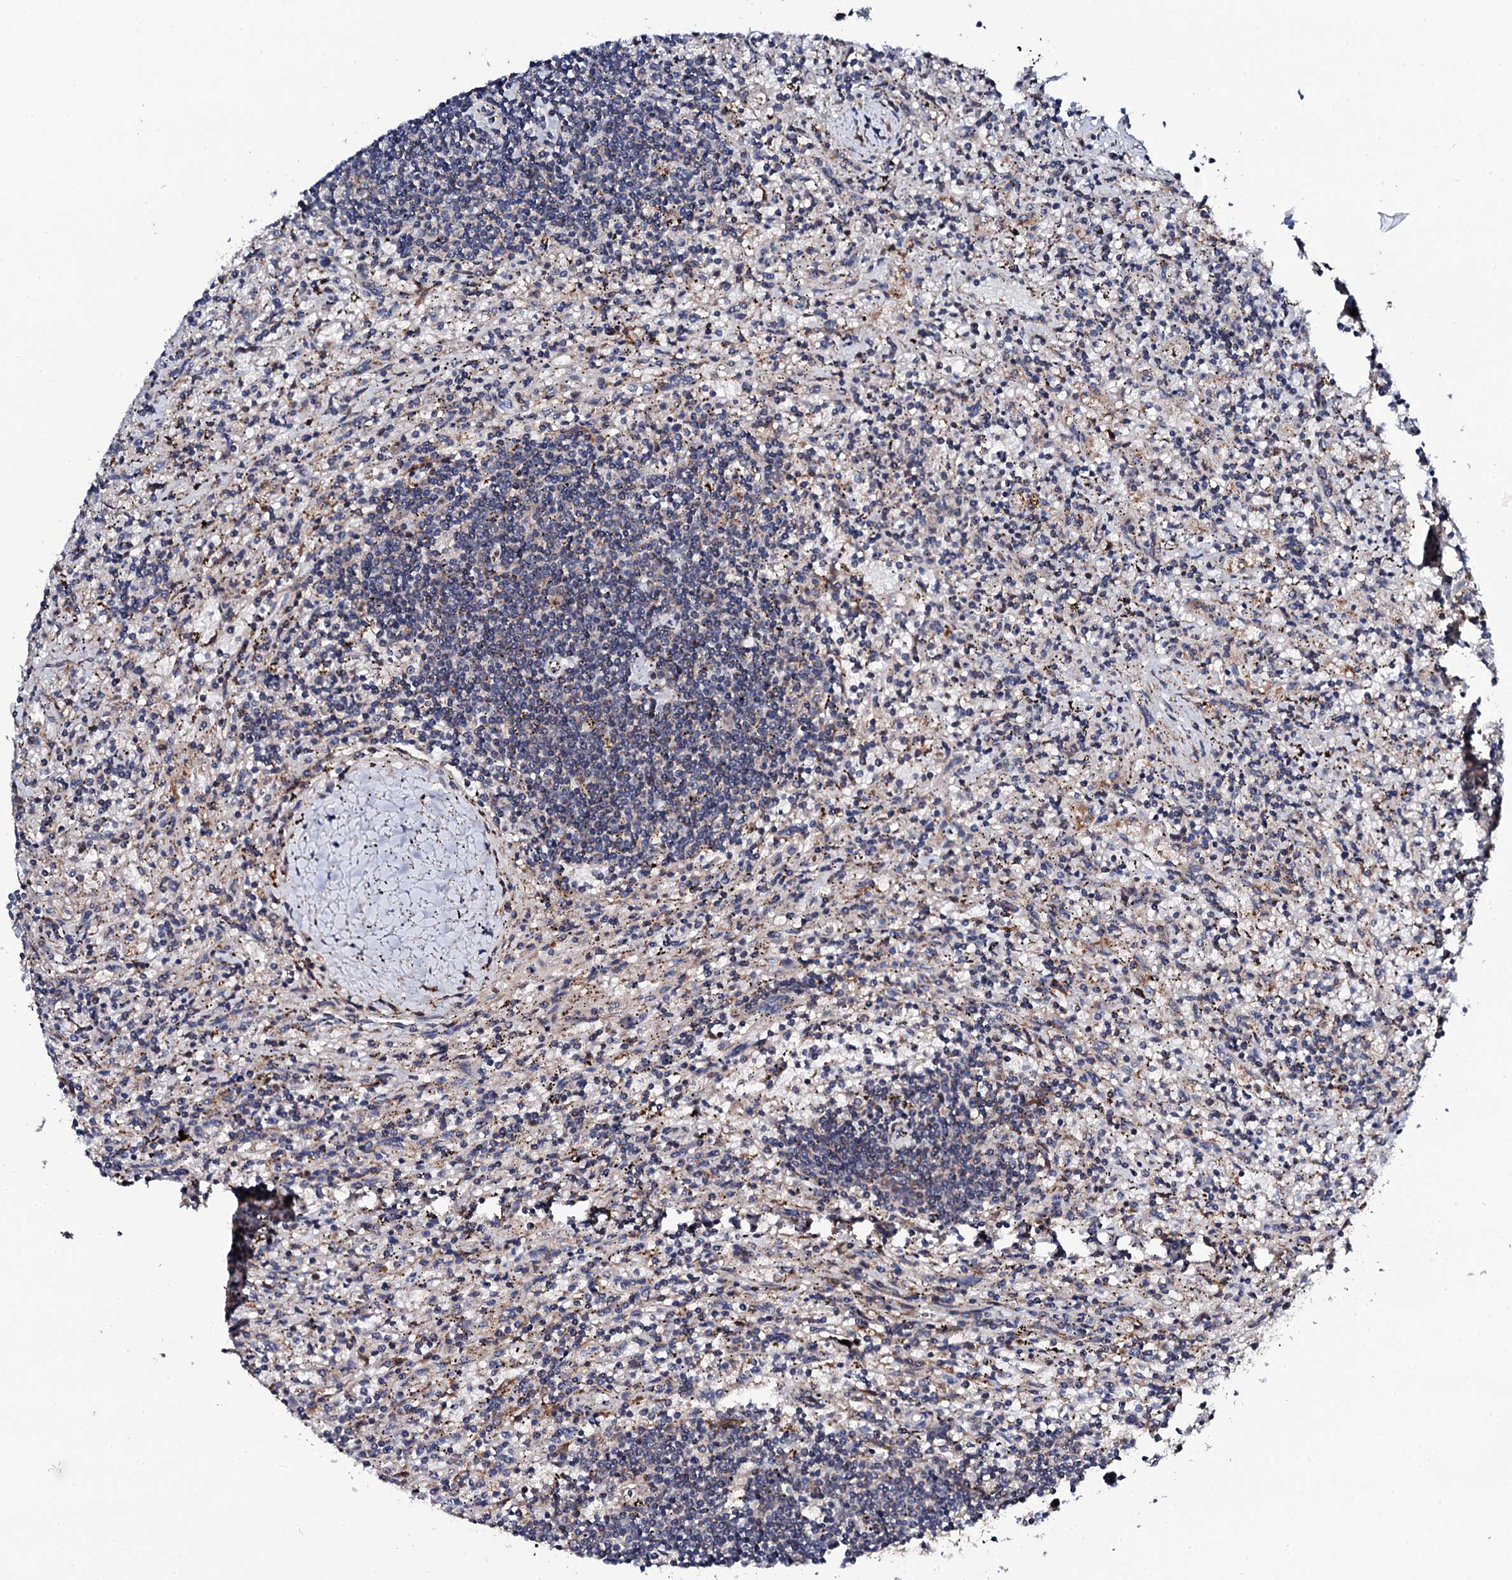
{"staining": {"intensity": "negative", "quantity": "none", "location": "none"}, "tissue": "lymphoma", "cell_type": "Tumor cells", "image_type": "cancer", "snomed": [{"axis": "morphology", "description": "Malignant lymphoma, non-Hodgkin's type, Low grade"}, {"axis": "topography", "description": "Spleen"}], "caption": "Immunohistochemical staining of lymphoma shows no significant expression in tumor cells.", "gene": "COG4", "patient": {"sex": "male", "age": 76}}